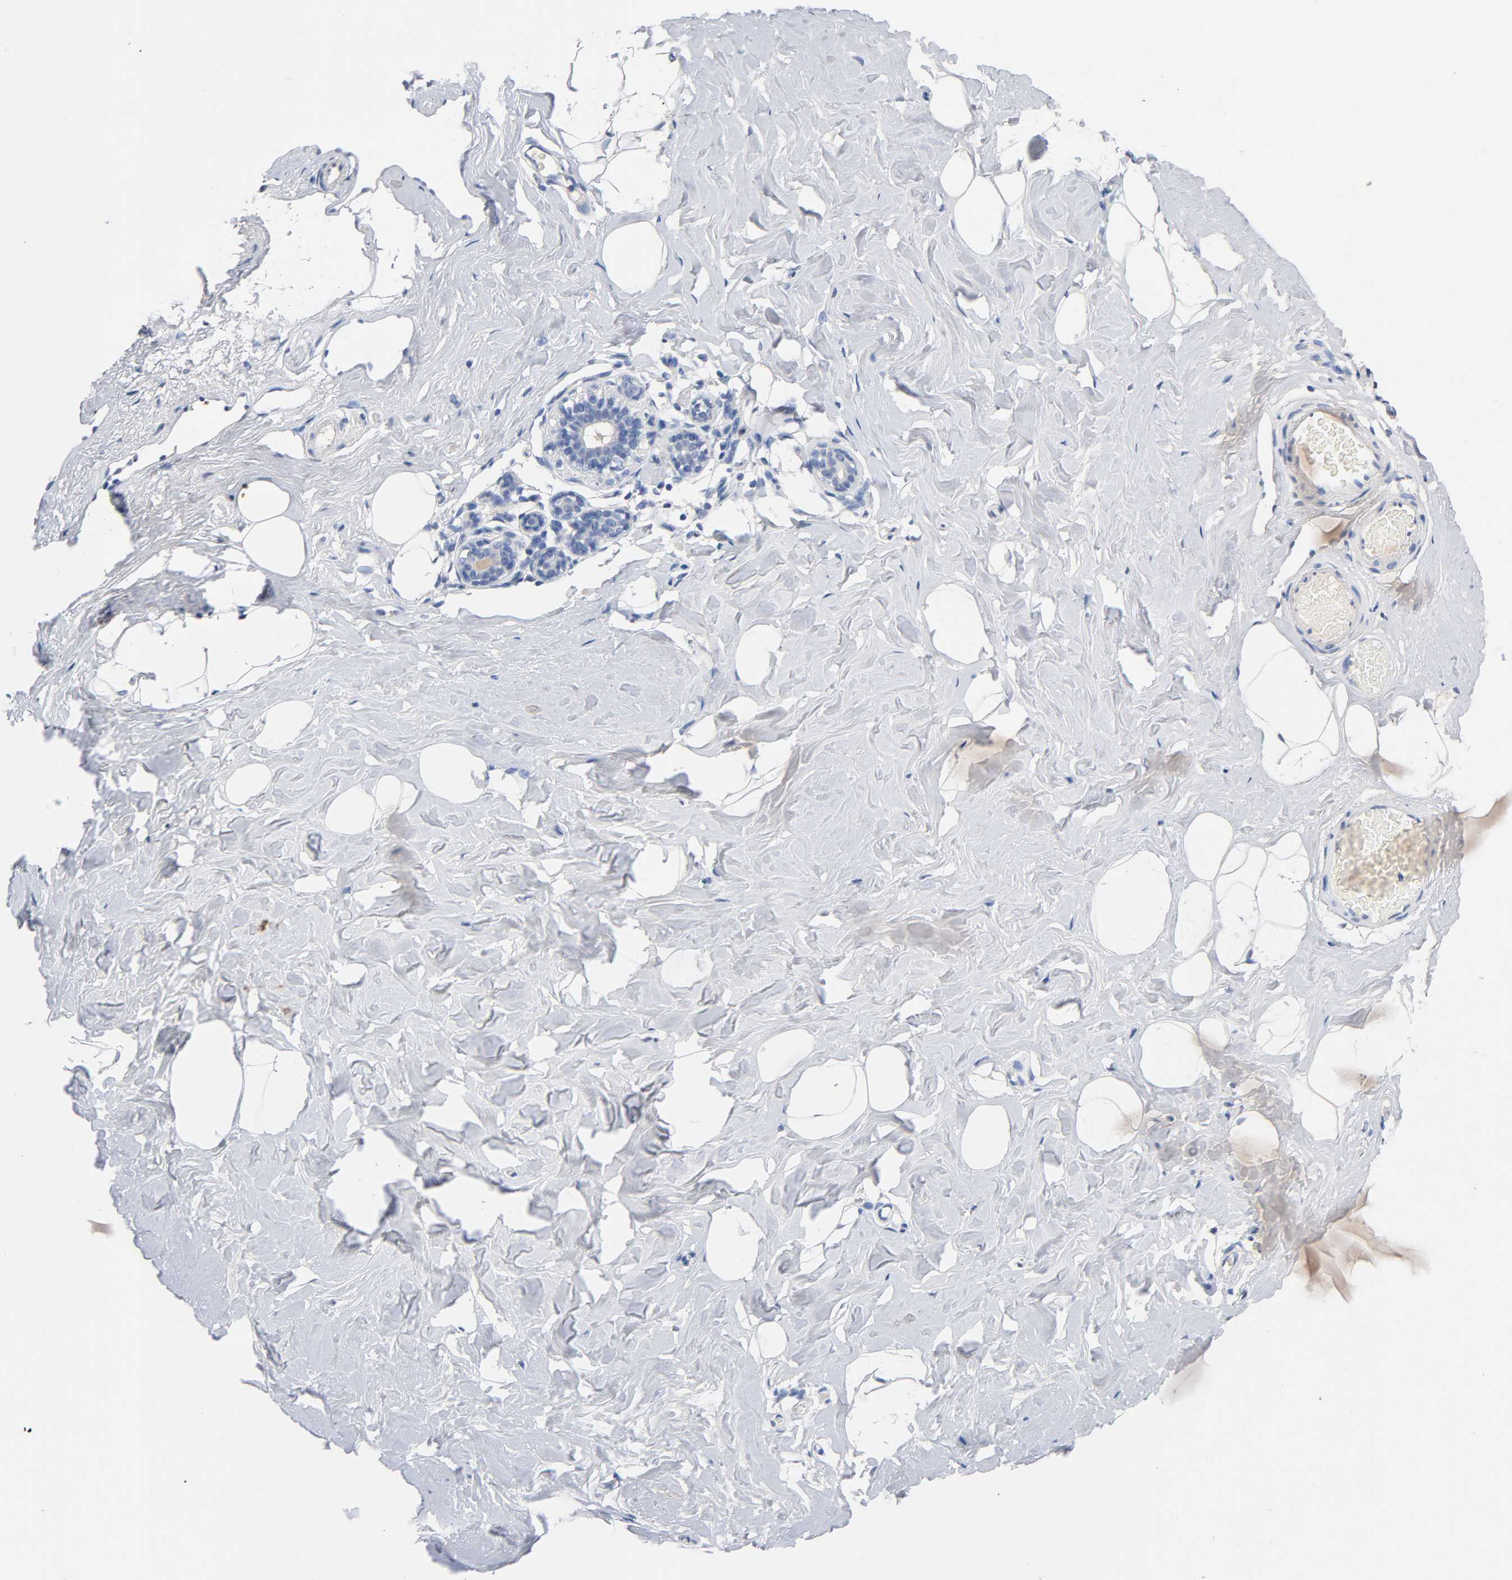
{"staining": {"intensity": "negative", "quantity": "none", "location": "none"}, "tissue": "breast", "cell_type": "Adipocytes", "image_type": "normal", "snomed": [{"axis": "morphology", "description": "Normal tissue, NOS"}, {"axis": "topography", "description": "Breast"}, {"axis": "topography", "description": "Soft tissue"}], "caption": "A high-resolution histopathology image shows IHC staining of benign breast, which reveals no significant positivity in adipocytes.", "gene": "ZCCHC13", "patient": {"sex": "female", "age": 75}}